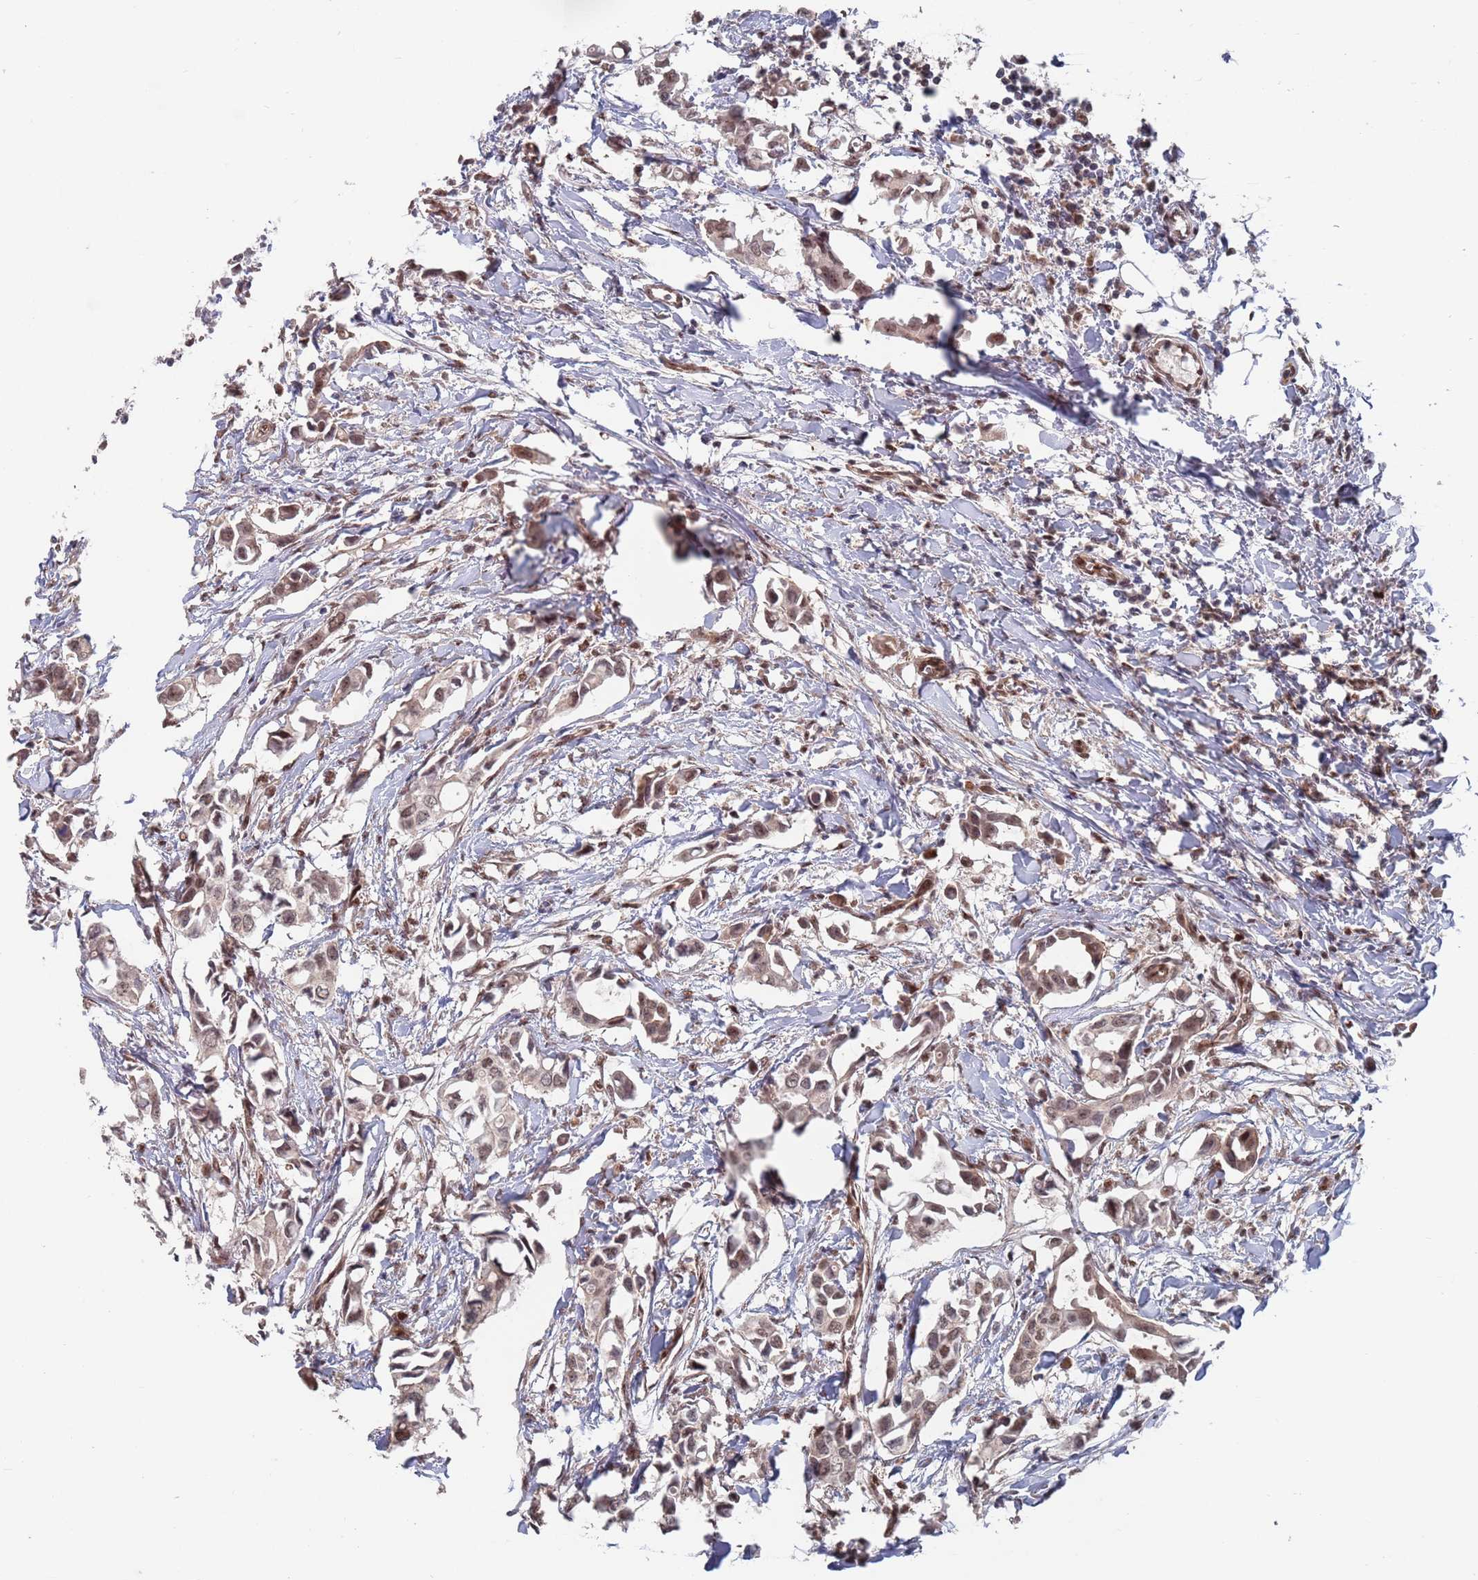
{"staining": {"intensity": "moderate", "quantity": ">75%", "location": "nuclear"}, "tissue": "breast cancer", "cell_type": "Tumor cells", "image_type": "cancer", "snomed": [{"axis": "morphology", "description": "Duct carcinoma"}, {"axis": "topography", "description": "Breast"}], "caption": "DAB (3,3'-diaminobenzidine) immunohistochemical staining of human breast infiltrating ductal carcinoma shows moderate nuclear protein positivity in approximately >75% of tumor cells.", "gene": "RPP25", "patient": {"sex": "female", "age": 41}}